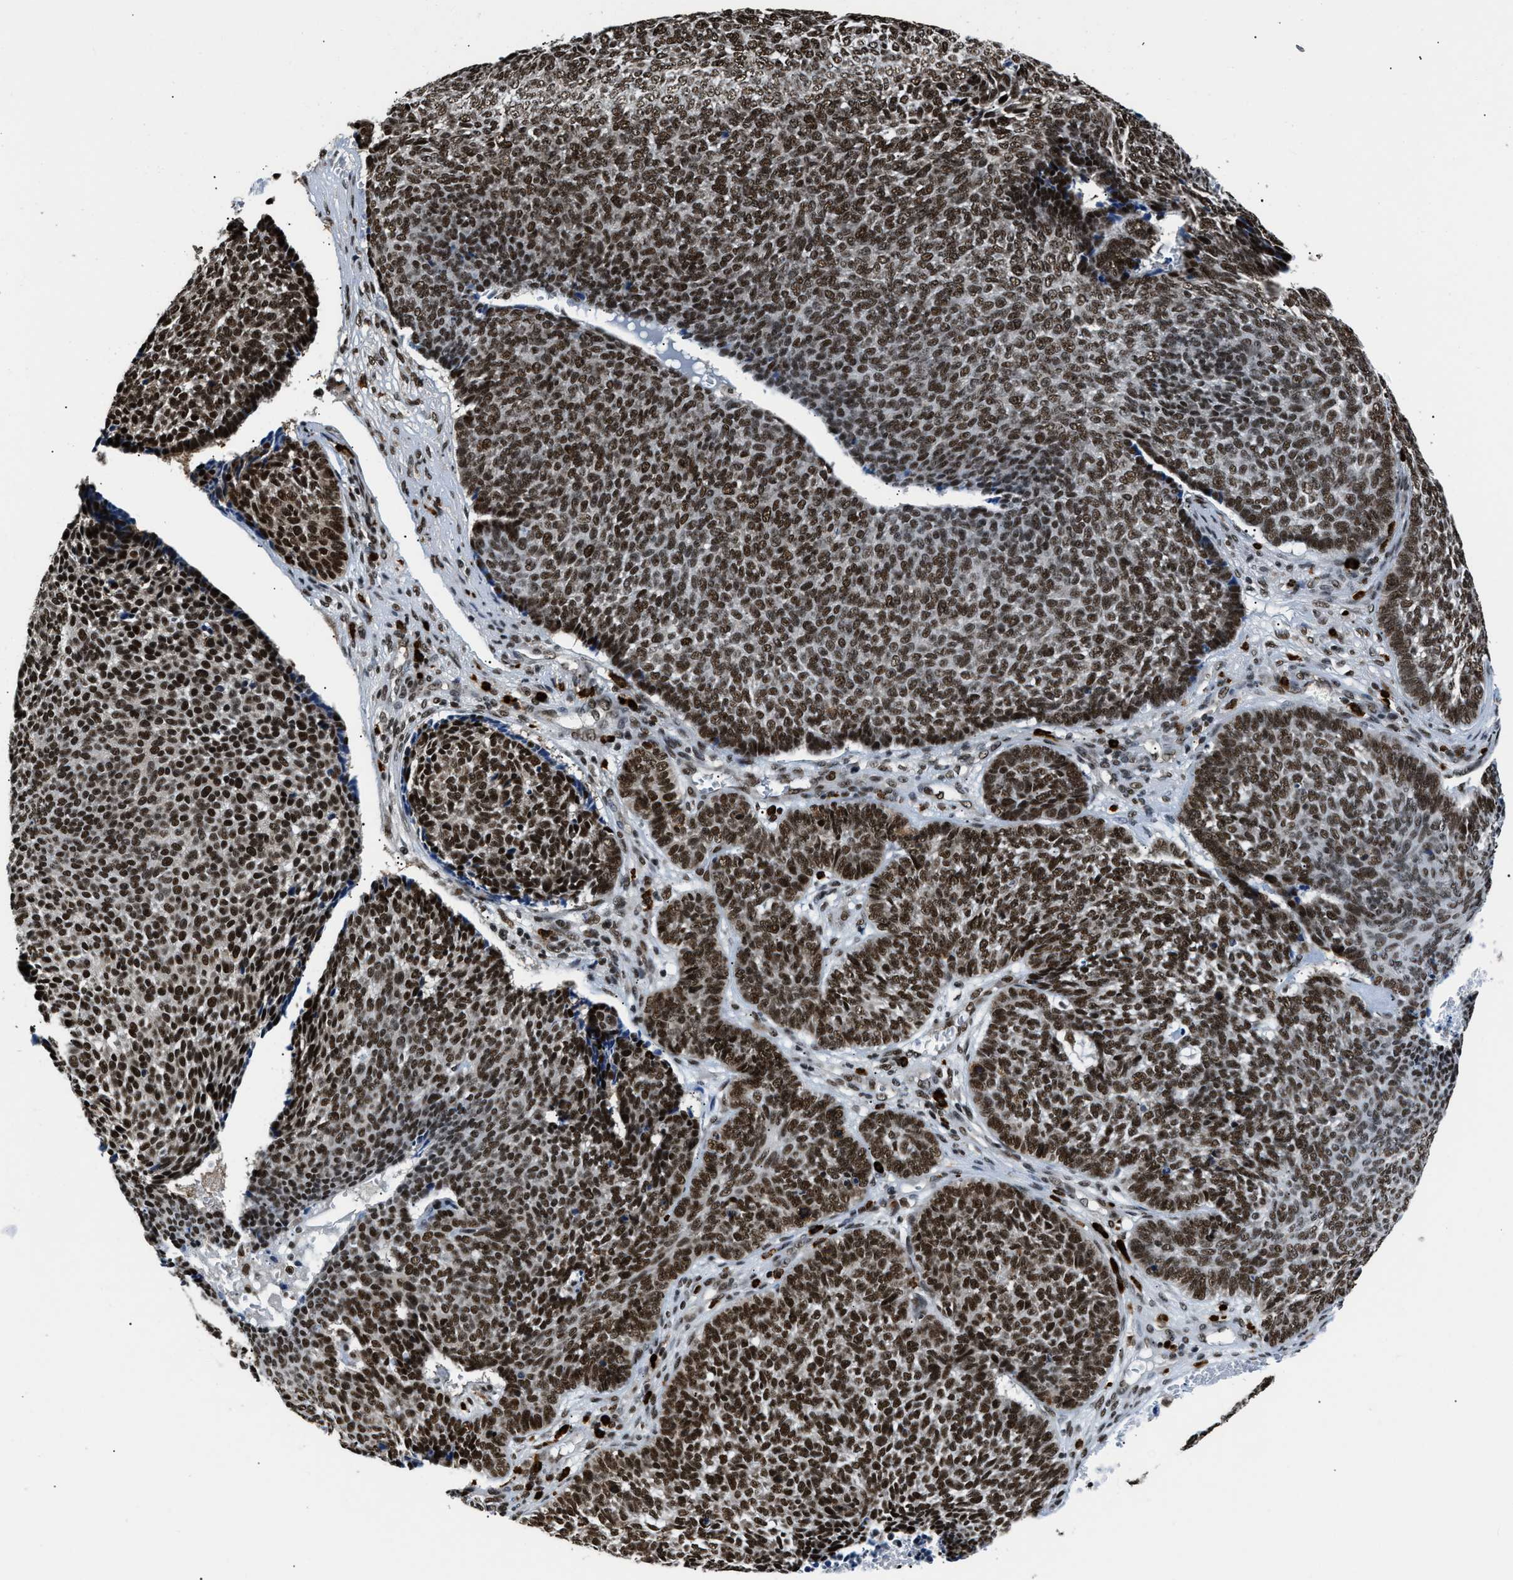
{"staining": {"intensity": "strong", "quantity": ">75%", "location": "nuclear"}, "tissue": "skin cancer", "cell_type": "Tumor cells", "image_type": "cancer", "snomed": [{"axis": "morphology", "description": "Basal cell carcinoma"}, {"axis": "topography", "description": "Skin"}], "caption": "Protein expression analysis of human skin cancer reveals strong nuclear expression in approximately >75% of tumor cells.", "gene": "CCNDBP1", "patient": {"sex": "male", "age": 84}}